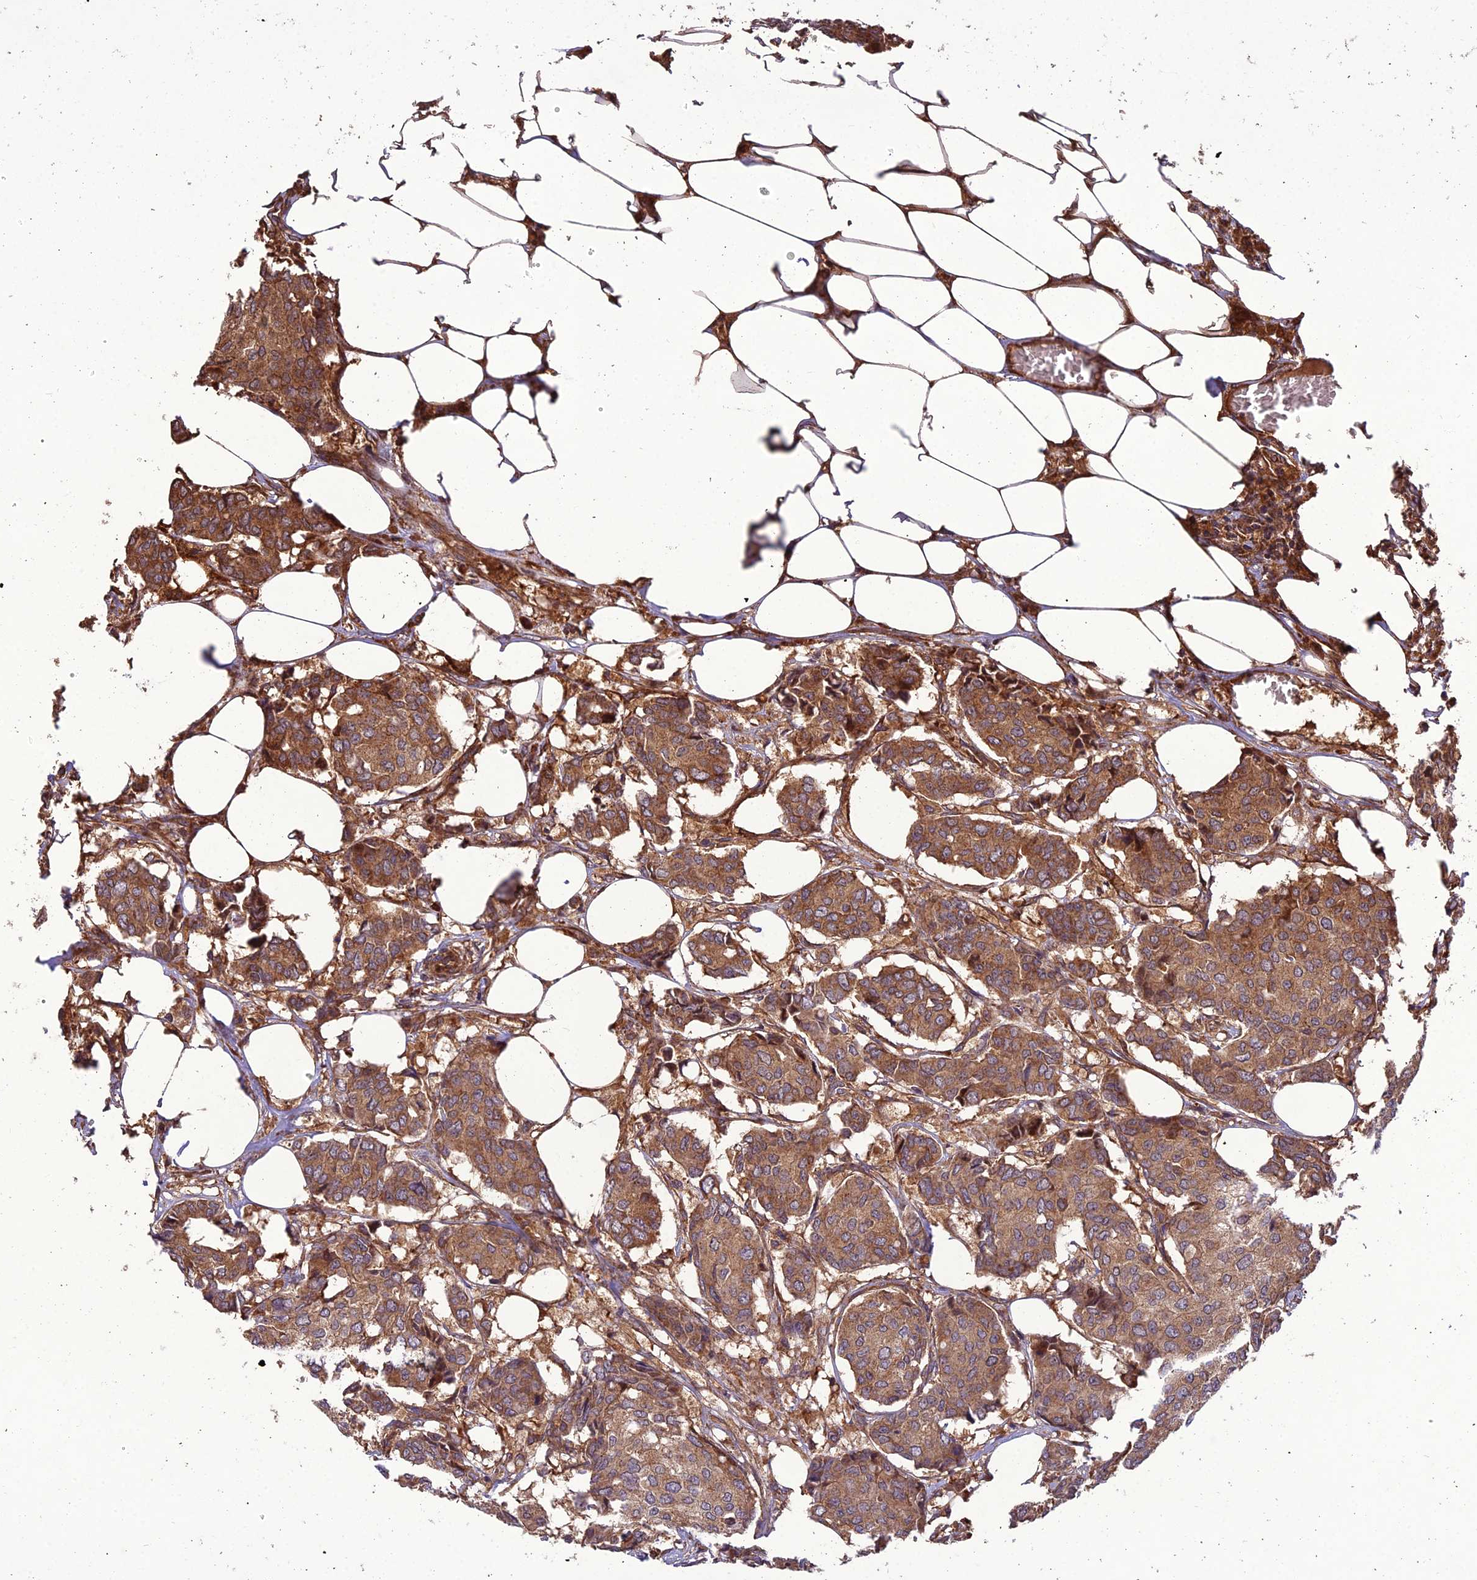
{"staining": {"intensity": "moderate", "quantity": "25%-75%", "location": "cytoplasmic/membranous"}, "tissue": "breast cancer", "cell_type": "Tumor cells", "image_type": "cancer", "snomed": [{"axis": "morphology", "description": "Duct carcinoma"}, {"axis": "topography", "description": "Breast"}], "caption": "Protein staining of intraductal carcinoma (breast) tissue reveals moderate cytoplasmic/membranous staining in about 25%-75% of tumor cells.", "gene": "CENPL", "patient": {"sex": "female", "age": 75}}